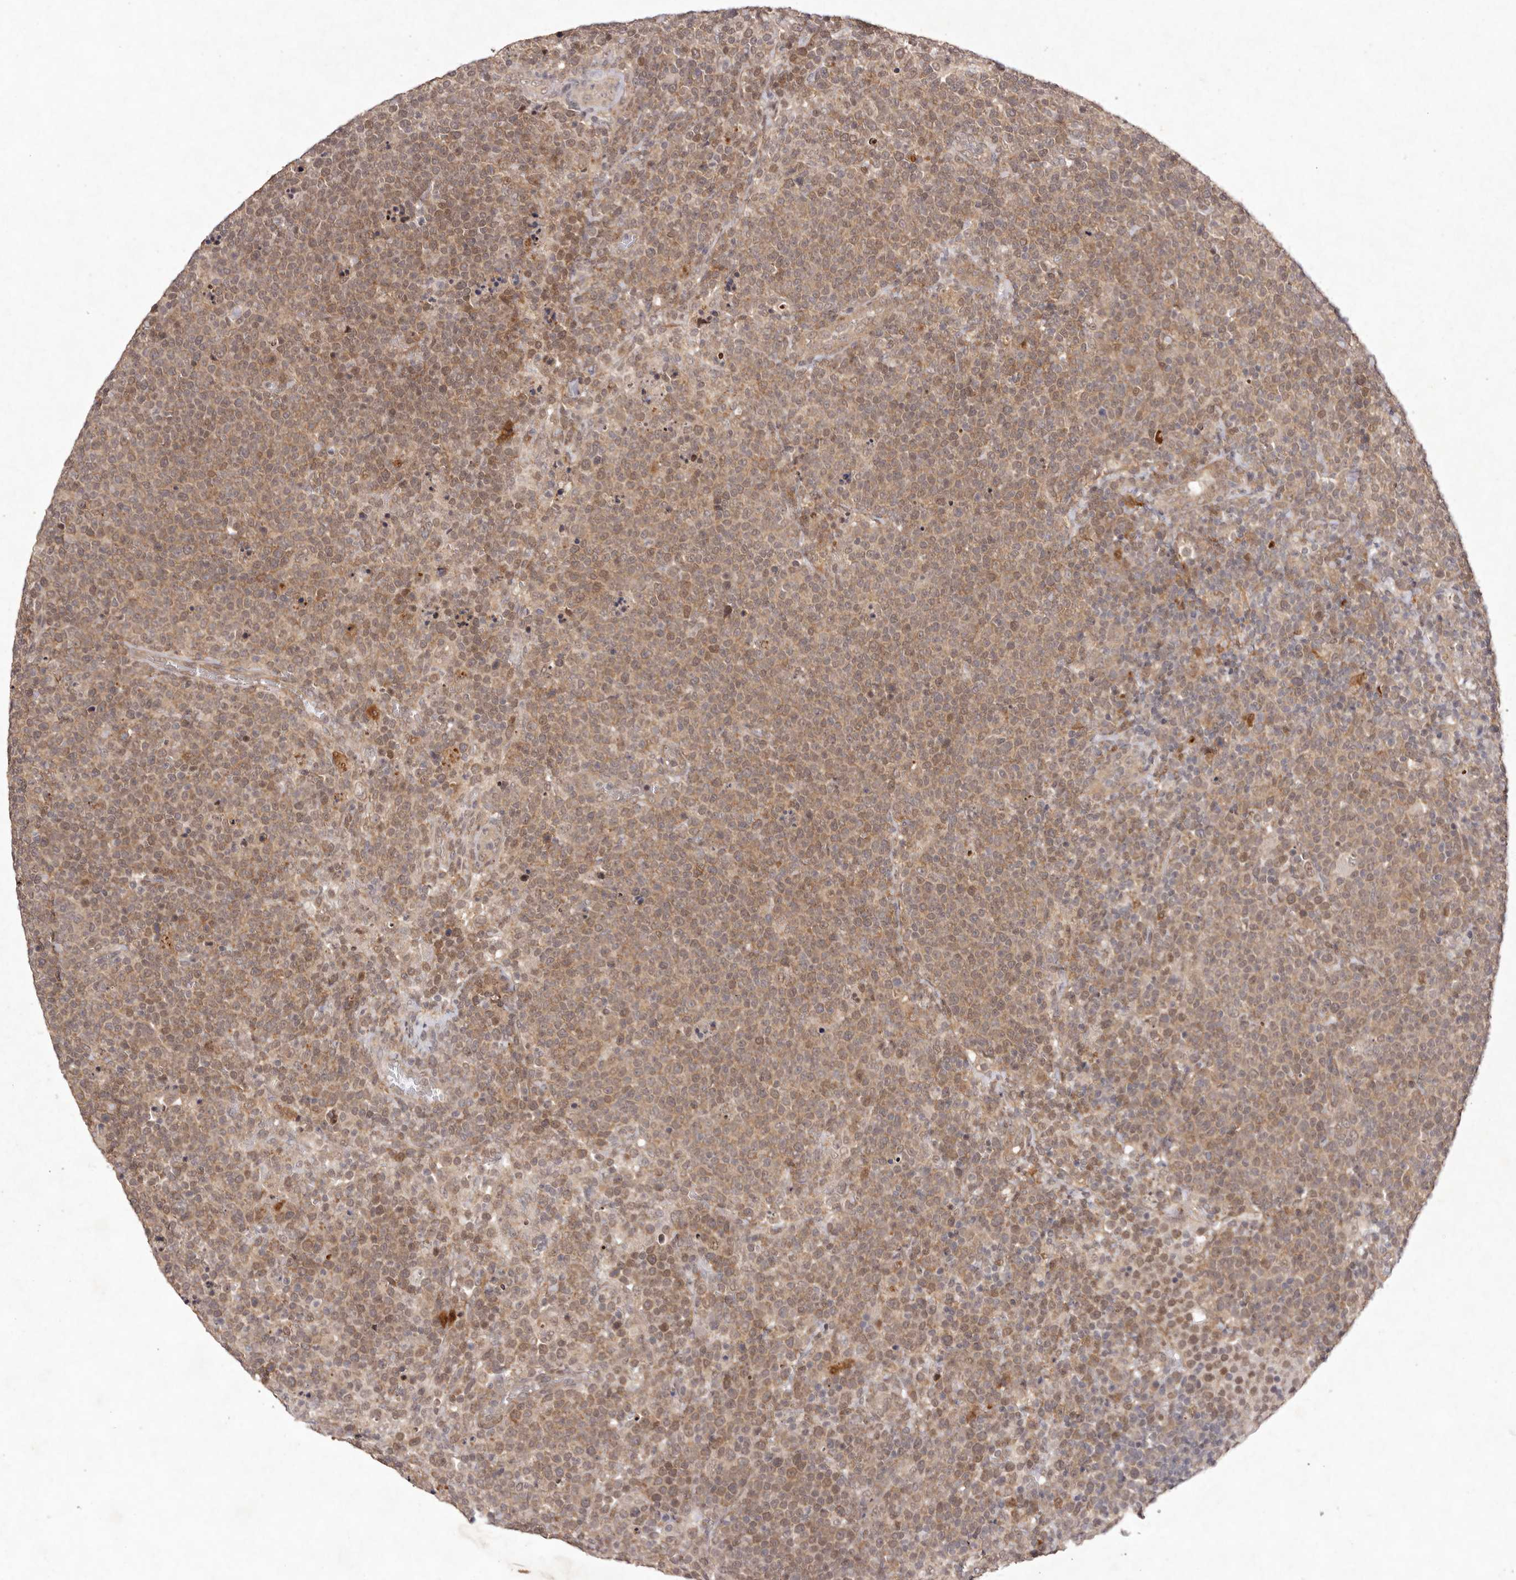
{"staining": {"intensity": "moderate", "quantity": ">75%", "location": "cytoplasmic/membranous"}, "tissue": "lymphoma", "cell_type": "Tumor cells", "image_type": "cancer", "snomed": [{"axis": "morphology", "description": "Malignant lymphoma, non-Hodgkin's type, High grade"}, {"axis": "topography", "description": "Lymph node"}], "caption": "Human lymphoma stained with a brown dye demonstrates moderate cytoplasmic/membranous positive staining in about >75% of tumor cells.", "gene": "BUD31", "patient": {"sex": "male", "age": 61}}